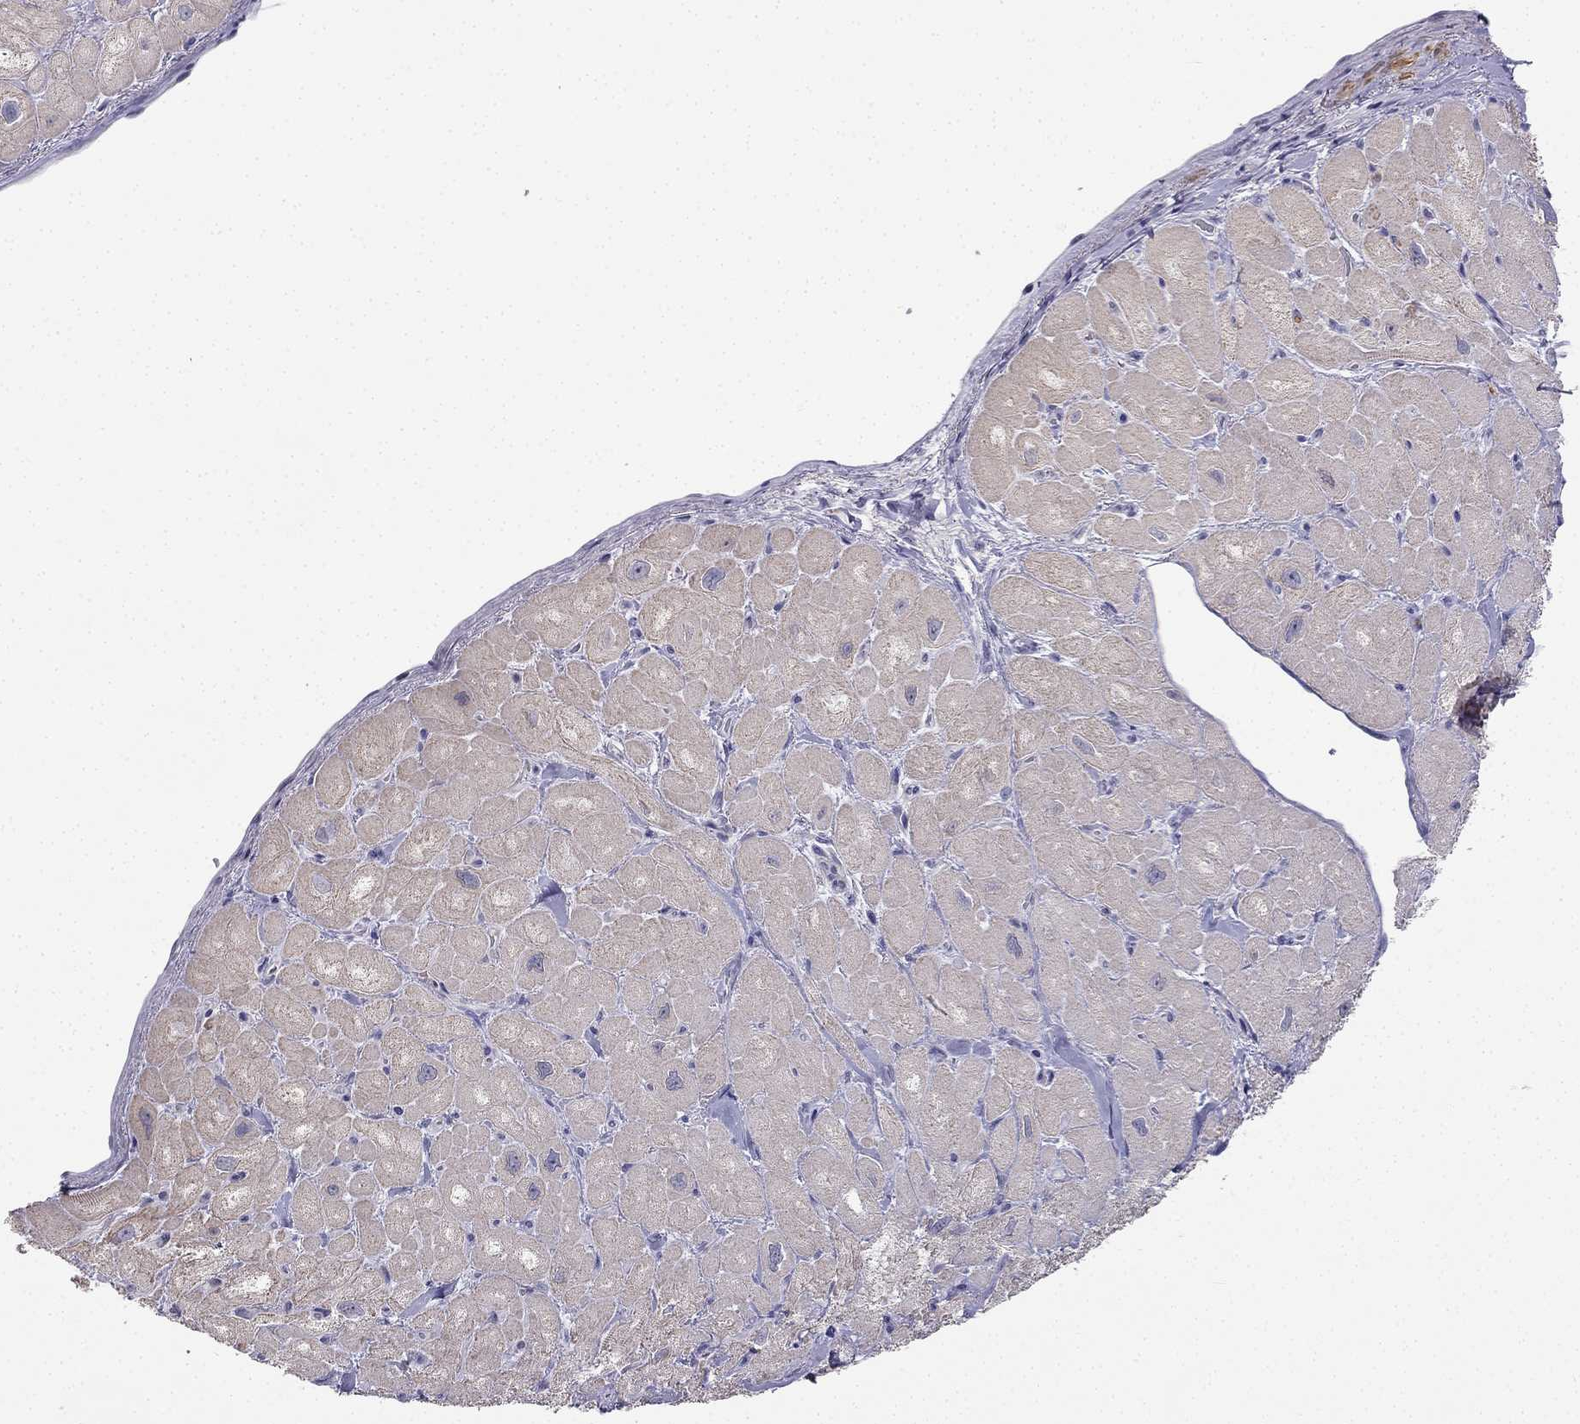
{"staining": {"intensity": "negative", "quantity": "none", "location": "none"}, "tissue": "heart muscle", "cell_type": "Cardiomyocytes", "image_type": "normal", "snomed": [{"axis": "morphology", "description": "Normal tissue, NOS"}, {"axis": "topography", "description": "Heart"}], "caption": "This is an IHC photomicrograph of normal human heart muscle. There is no positivity in cardiomyocytes.", "gene": "C16orf89", "patient": {"sex": "male", "age": 60}}